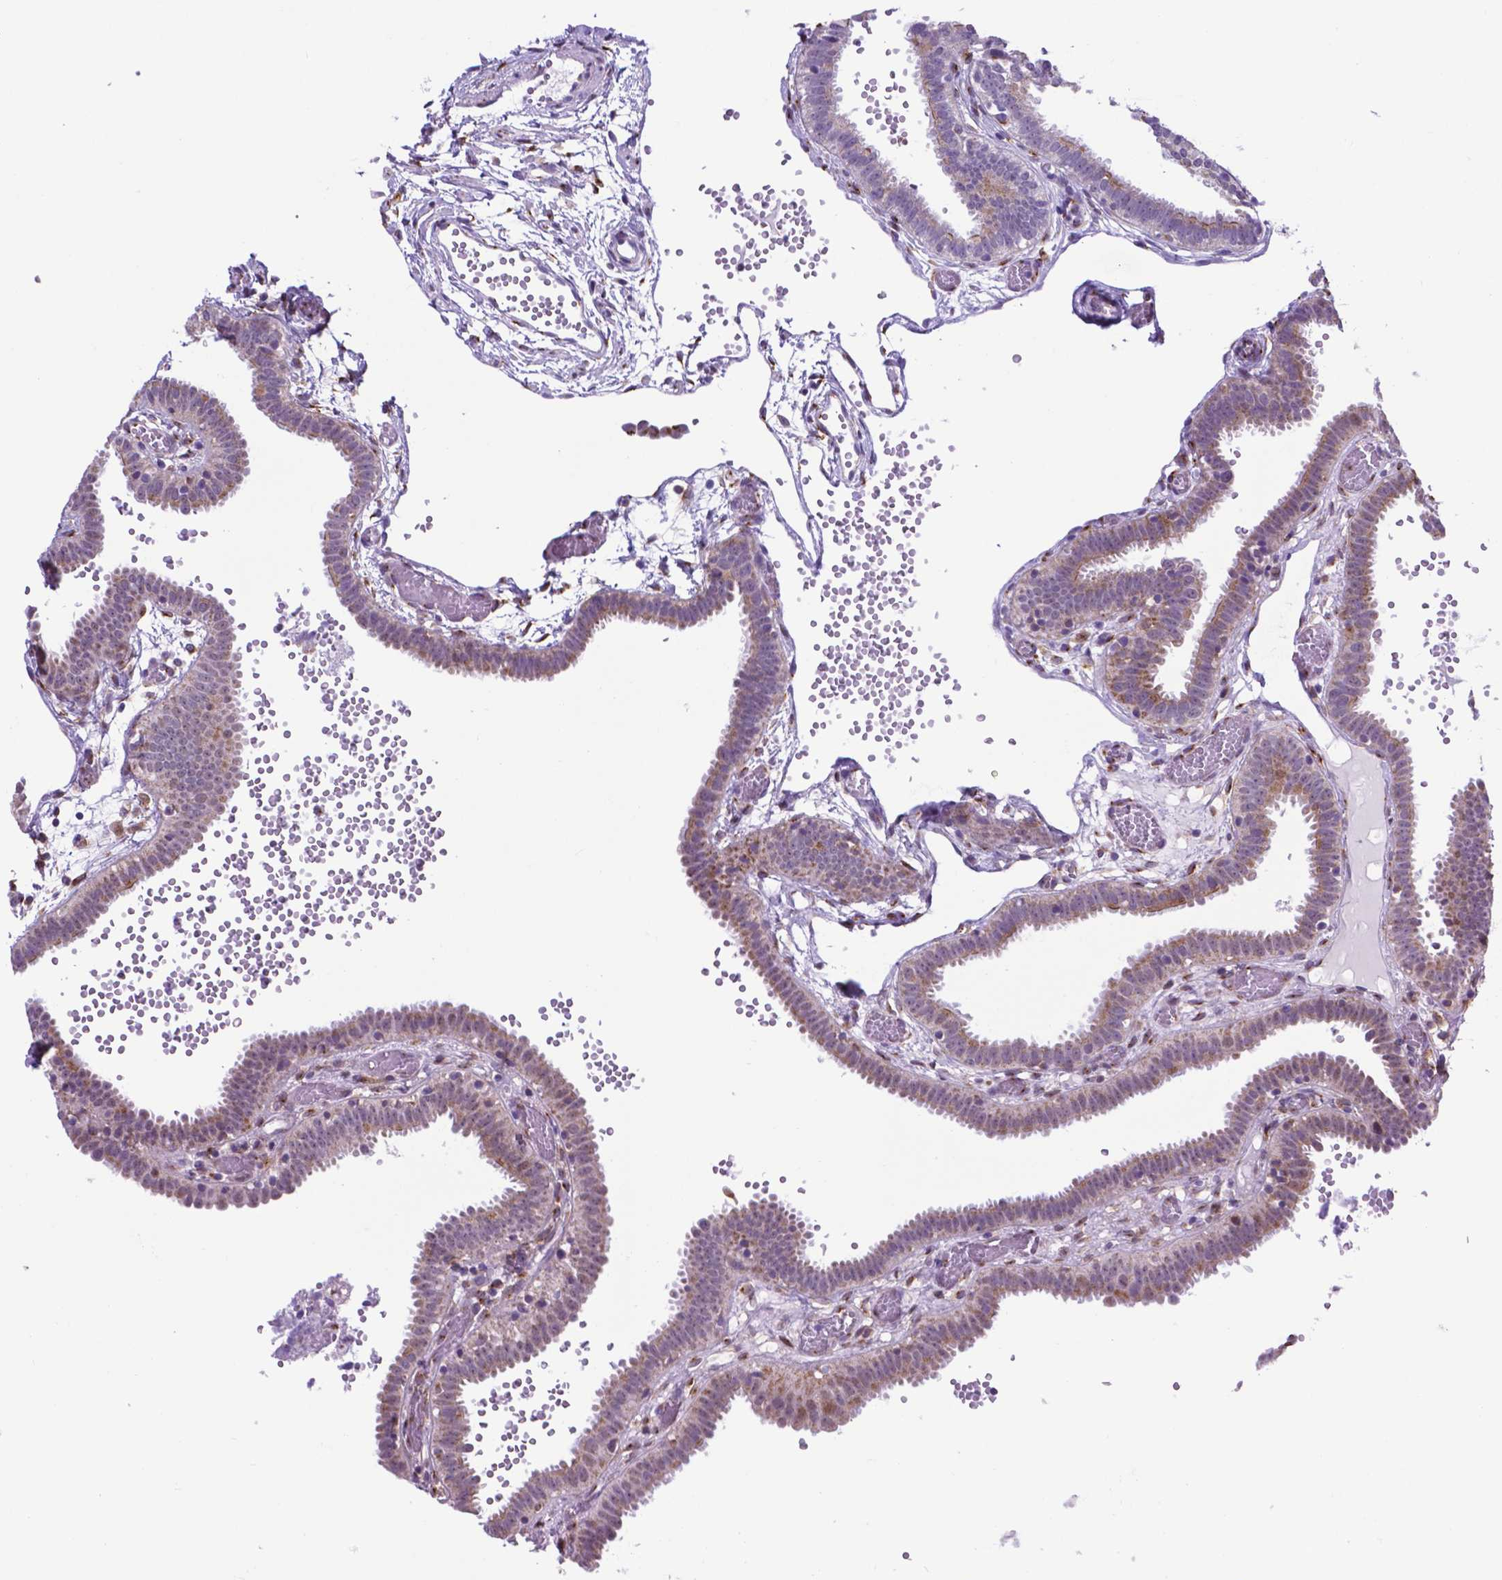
{"staining": {"intensity": "weak", "quantity": "25%-75%", "location": "cytoplasmic/membranous"}, "tissue": "fallopian tube", "cell_type": "Glandular cells", "image_type": "normal", "snomed": [{"axis": "morphology", "description": "Normal tissue, NOS"}, {"axis": "topography", "description": "Fallopian tube"}], "caption": "Glandular cells reveal low levels of weak cytoplasmic/membranous positivity in approximately 25%-75% of cells in benign human fallopian tube.", "gene": "MRPL10", "patient": {"sex": "female", "age": 37}}